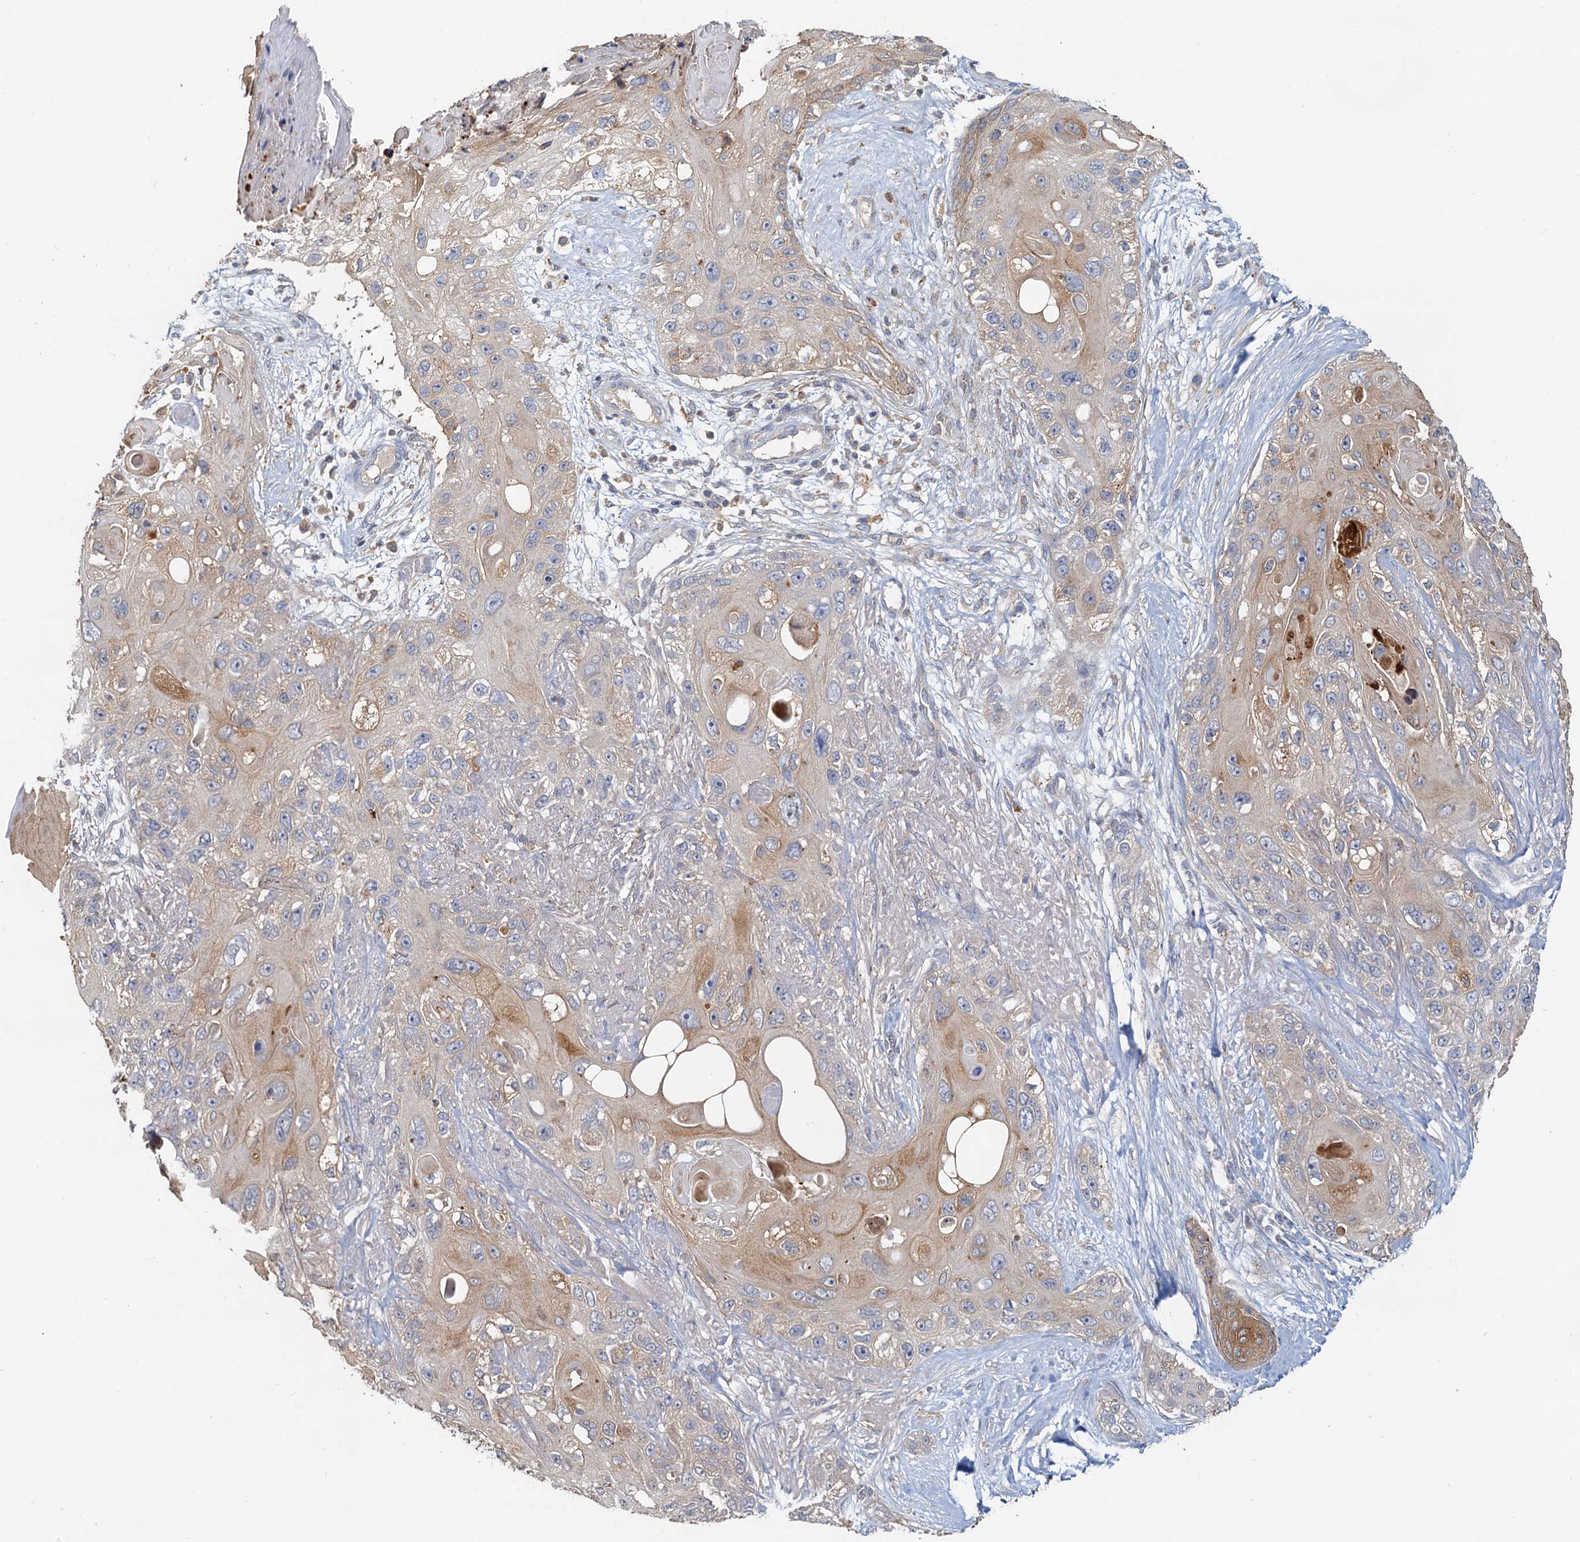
{"staining": {"intensity": "moderate", "quantity": "<25%", "location": "cytoplasmic/membranous"}, "tissue": "skin cancer", "cell_type": "Tumor cells", "image_type": "cancer", "snomed": [{"axis": "morphology", "description": "Normal tissue, NOS"}, {"axis": "morphology", "description": "Squamous cell carcinoma, NOS"}, {"axis": "topography", "description": "Skin"}], "caption": "This is an image of immunohistochemistry (IHC) staining of squamous cell carcinoma (skin), which shows moderate expression in the cytoplasmic/membranous of tumor cells.", "gene": "TOLLIP", "patient": {"sex": "male", "age": 72}}